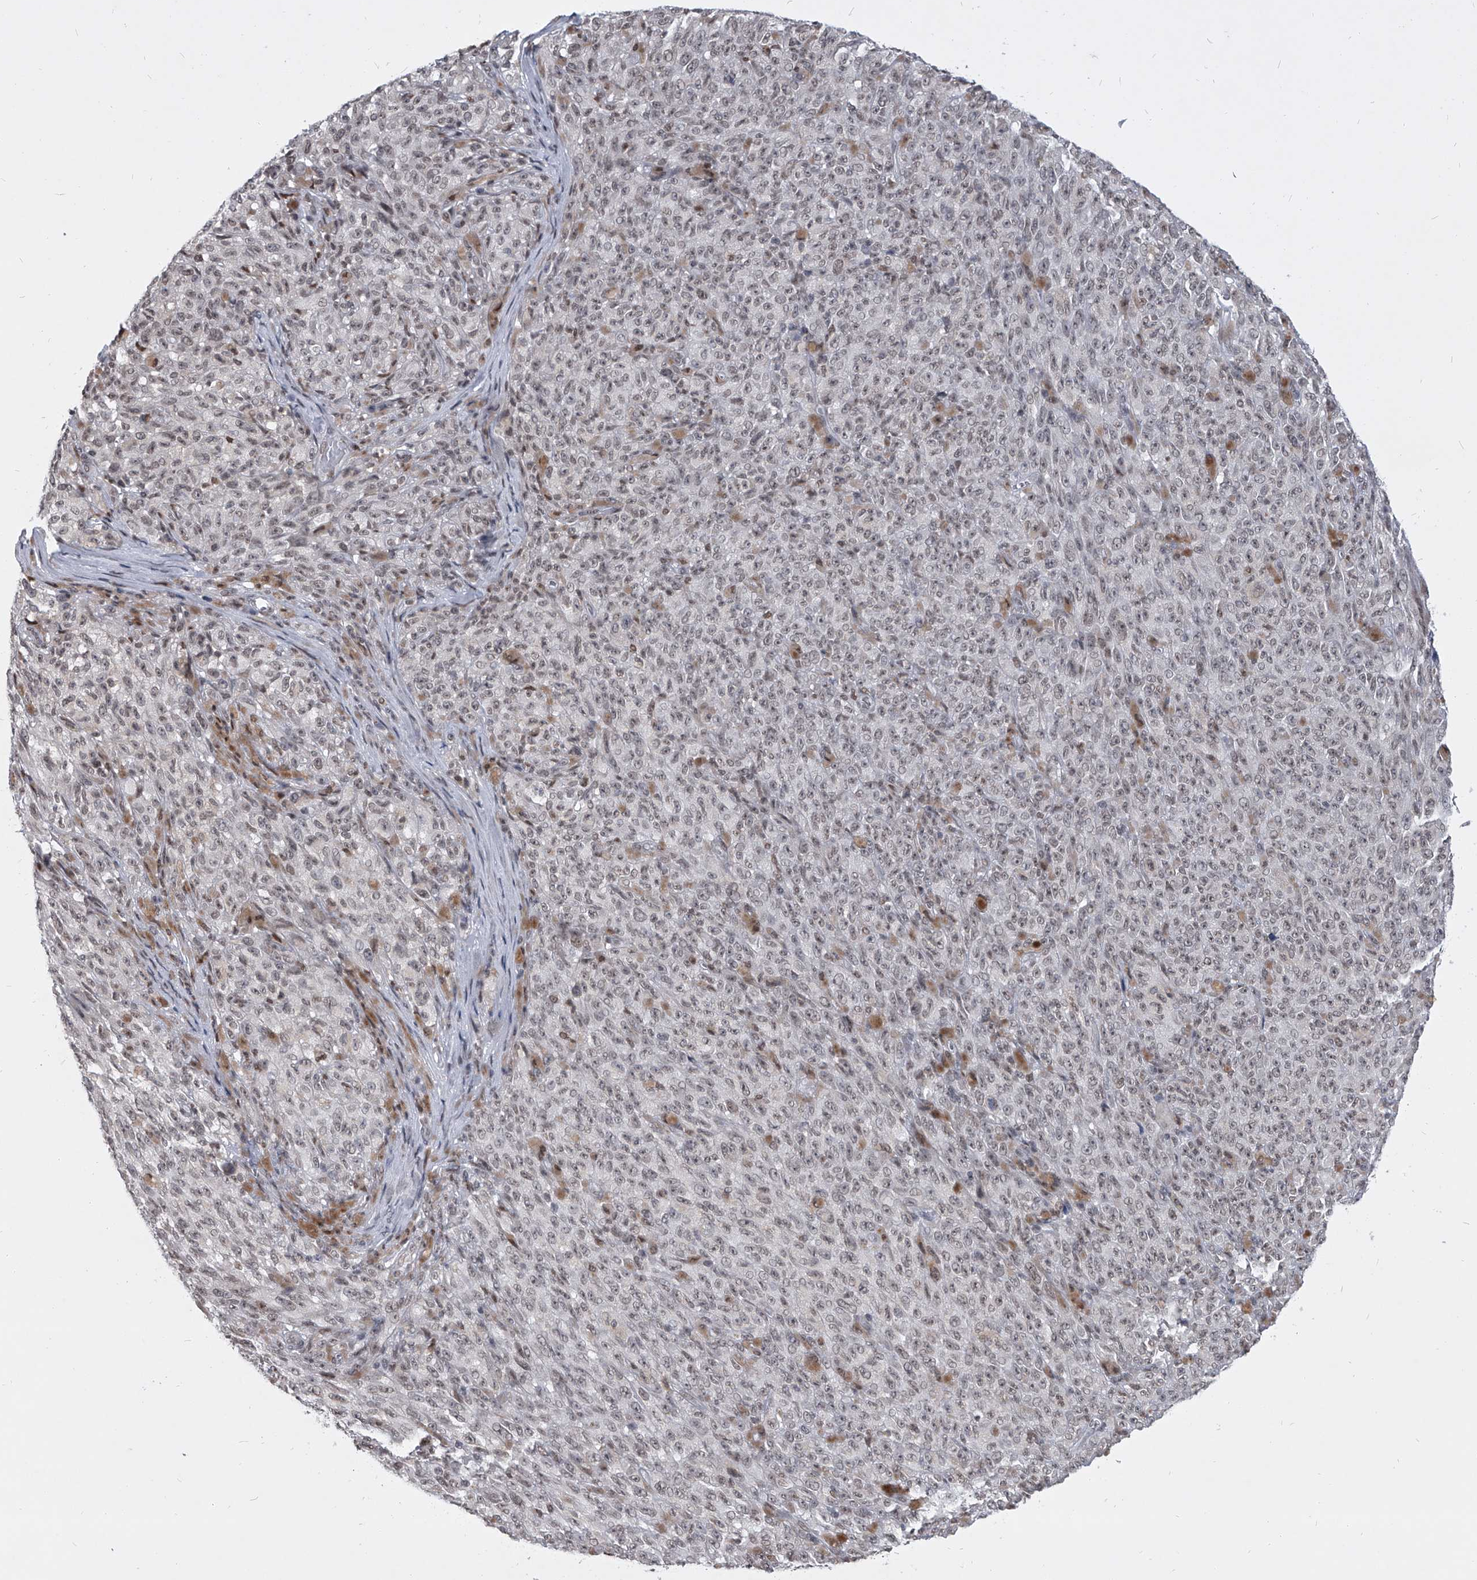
{"staining": {"intensity": "negative", "quantity": "none", "location": "none"}, "tissue": "melanoma", "cell_type": "Tumor cells", "image_type": "cancer", "snomed": [{"axis": "morphology", "description": "Malignant melanoma, NOS"}, {"axis": "topography", "description": "Skin"}], "caption": "Immunohistochemical staining of melanoma exhibits no significant staining in tumor cells. (Brightfield microscopy of DAB (3,3'-diaminobenzidine) immunohistochemistry (IHC) at high magnification).", "gene": "PPIL4", "patient": {"sex": "female", "age": 82}}